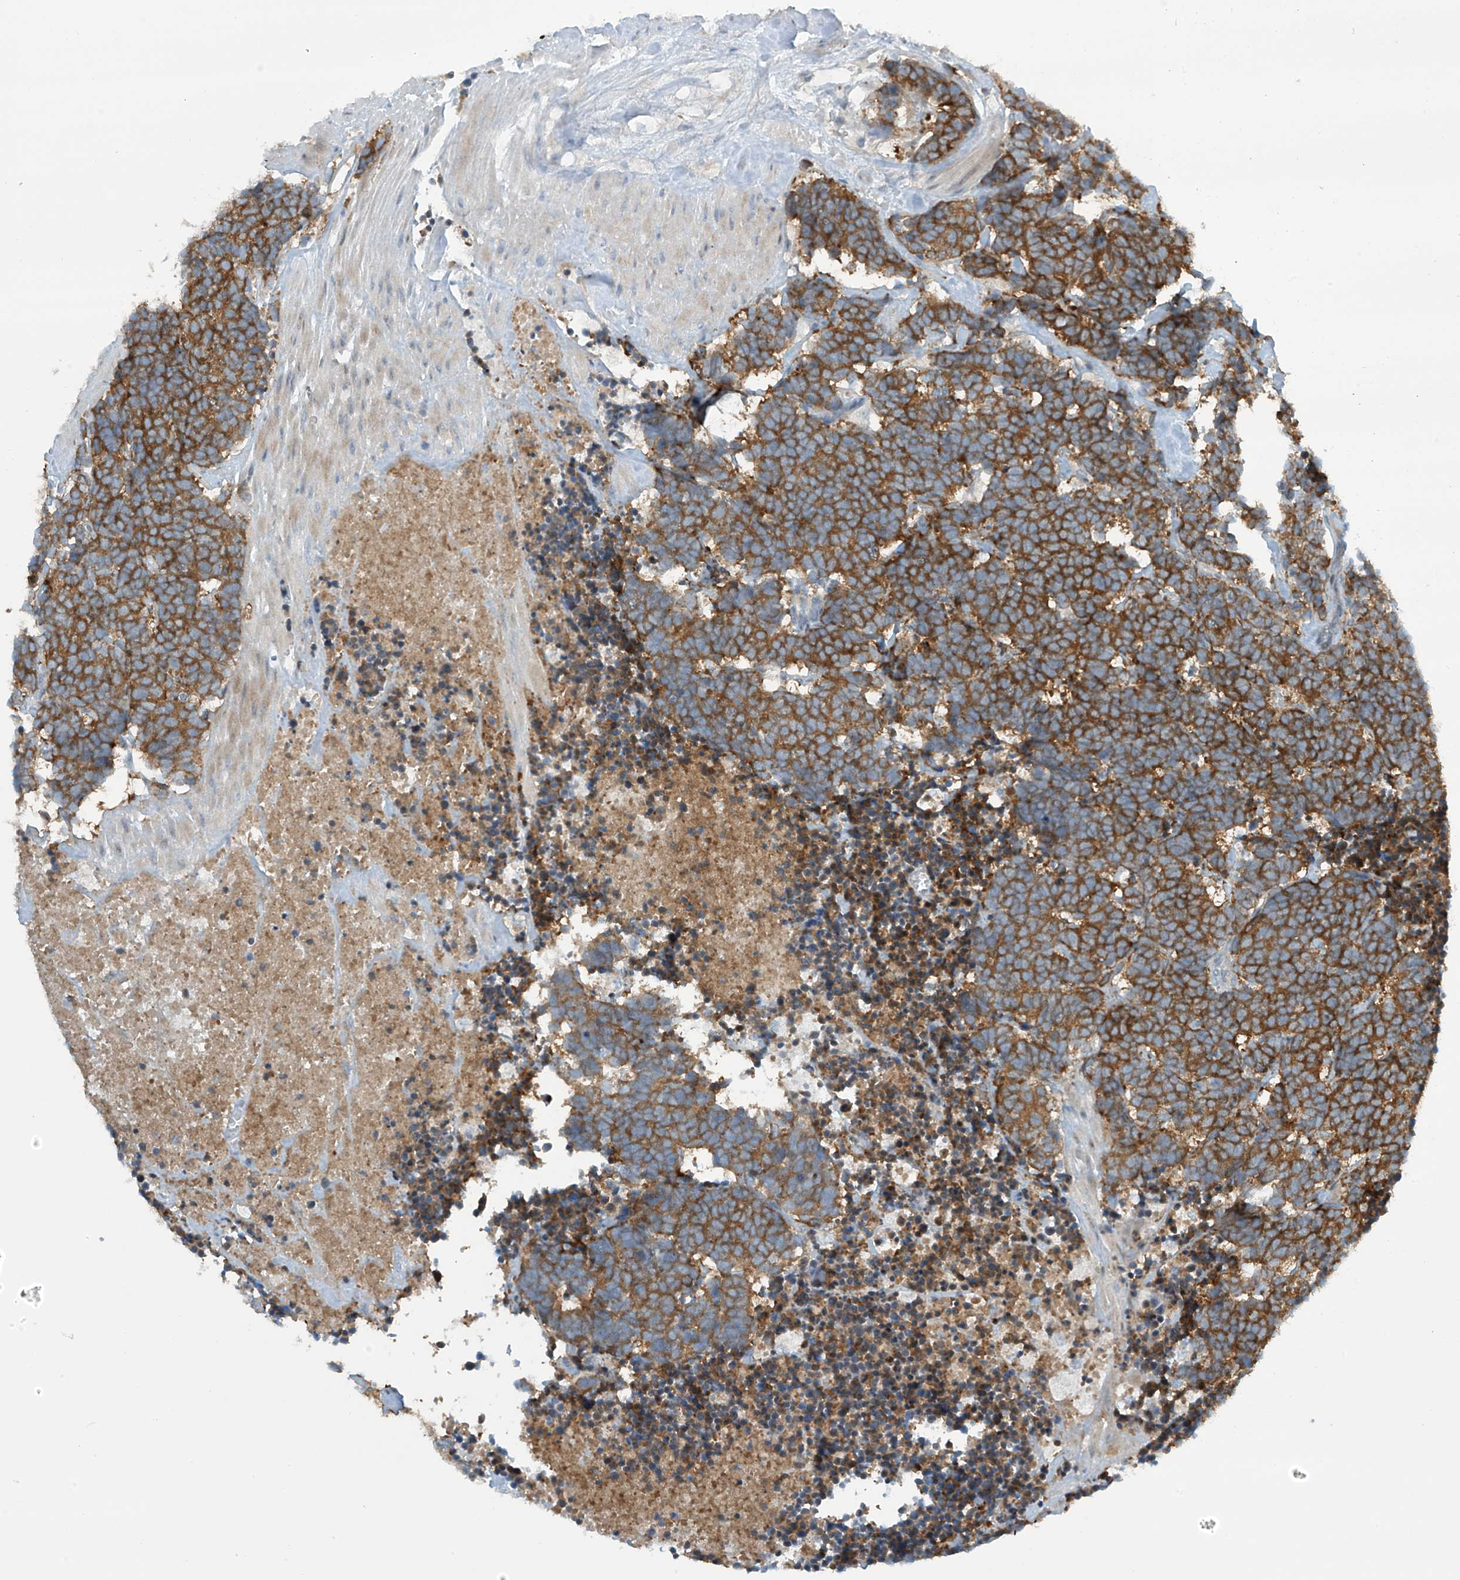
{"staining": {"intensity": "moderate", "quantity": ">75%", "location": "cytoplasmic/membranous"}, "tissue": "carcinoid", "cell_type": "Tumor cells", "image_type": "cancer", "snomed": [{"axis": "morphology", "description": "Carcinoma, NOS"}, {"axis": "morphology", "description": "Carcinoid, malignant, NOS"}, {"axis": "topography", "description": "Urinary bladder"}], "caption": "There is medium levels of moderate cytoplasmic/membranous expression in tumor cells of carcinoid, as demonstrated by immunohistochemical staining (brown color).", "gene": "FSD1L", "patient": {"sex": "male", "age": 57}}